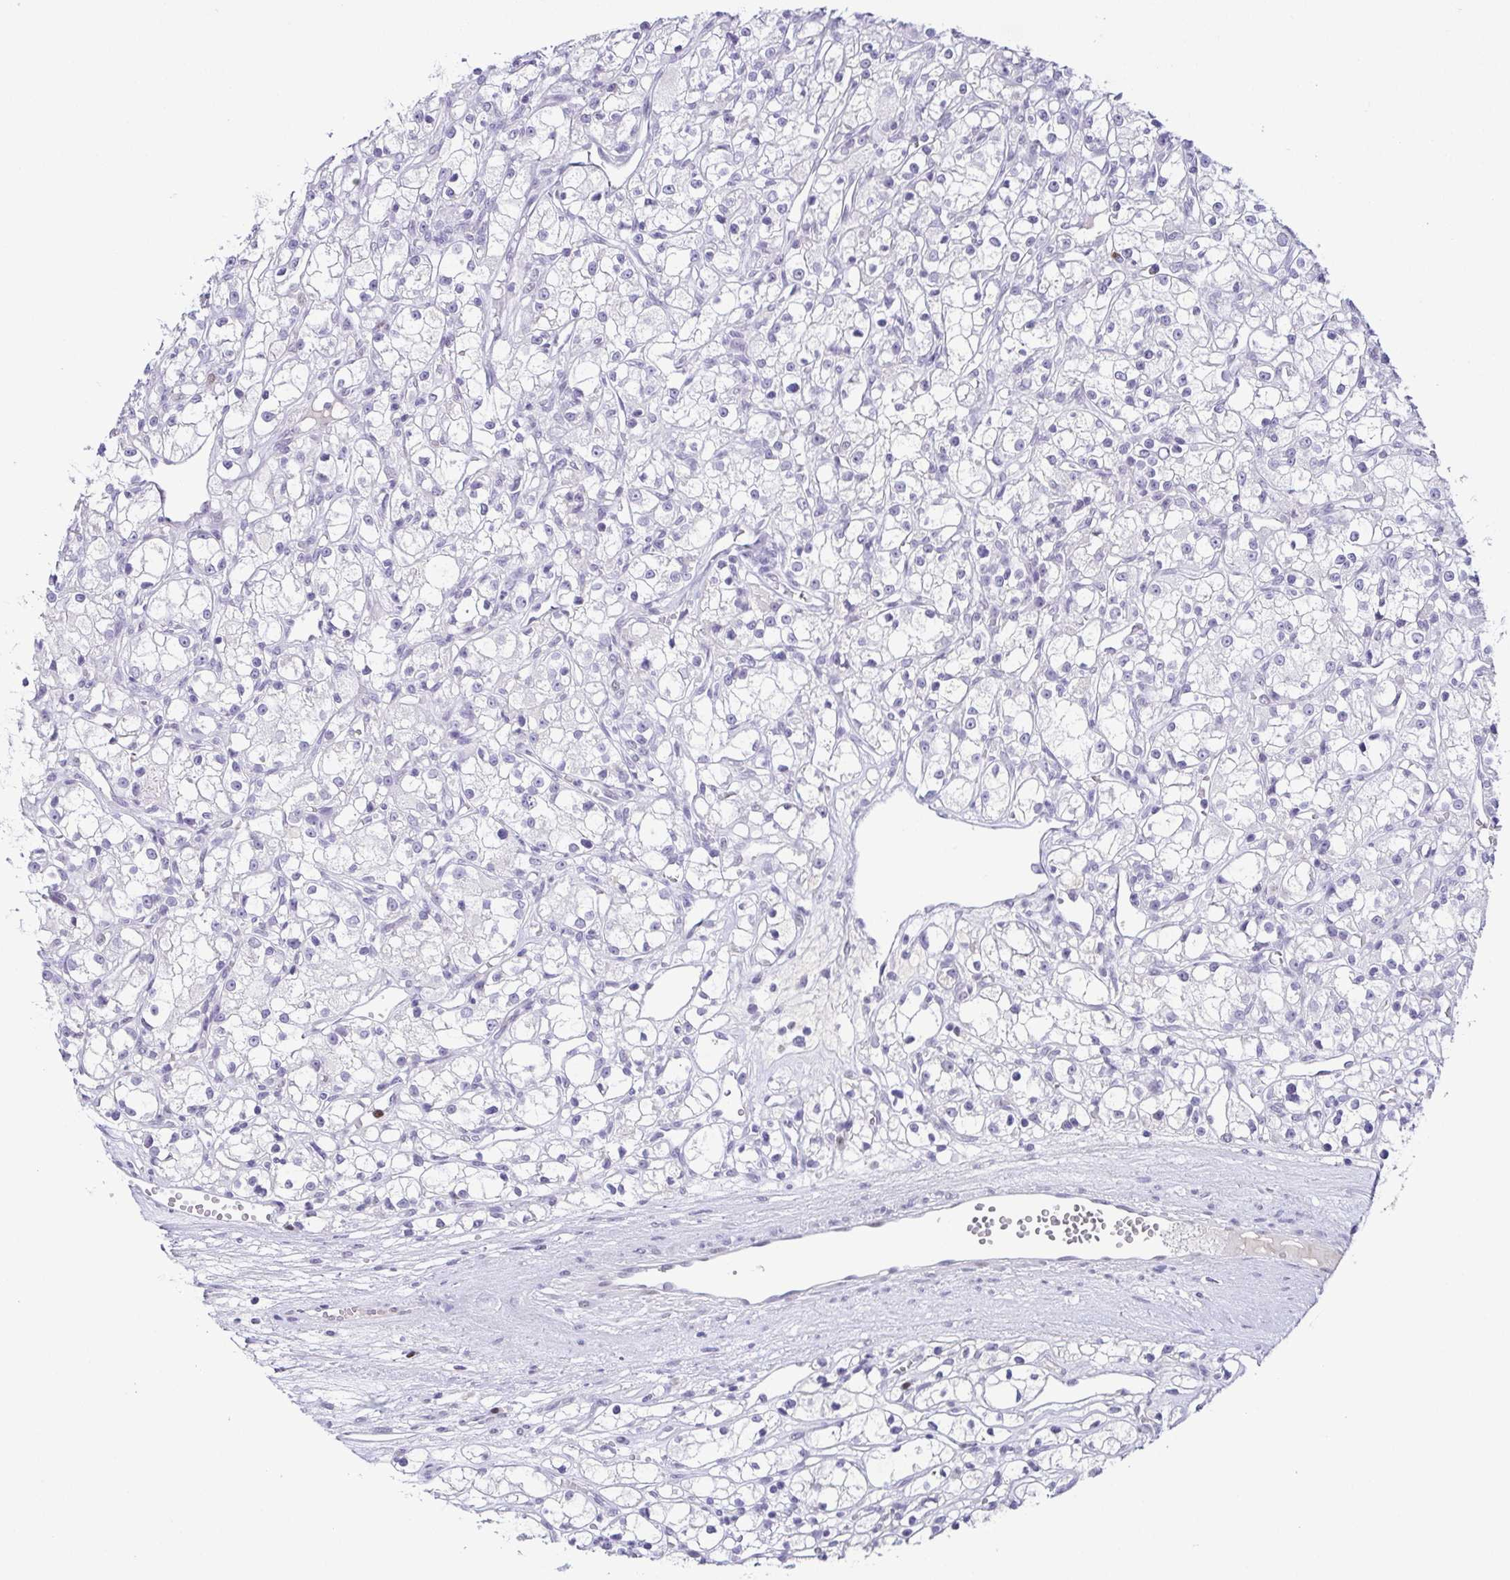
{"staining": {"intensity": "negative", "quantity": "none", "location": "none"}, "tissue": "renal cancer", "cell_type": "Tumor cells", "image_type": "cancer", "snomed": [{"axis": "morphology", "description": "Adenocarcinoma, NOS"}, {"axis": "topography", "description": "Kidney"}], "caption": "Immunohistochemistry of renal cancer demonstrates no staining in tumor cells.", "gene": "TCF3", "patient": {"sex": "female", "age": 59}}